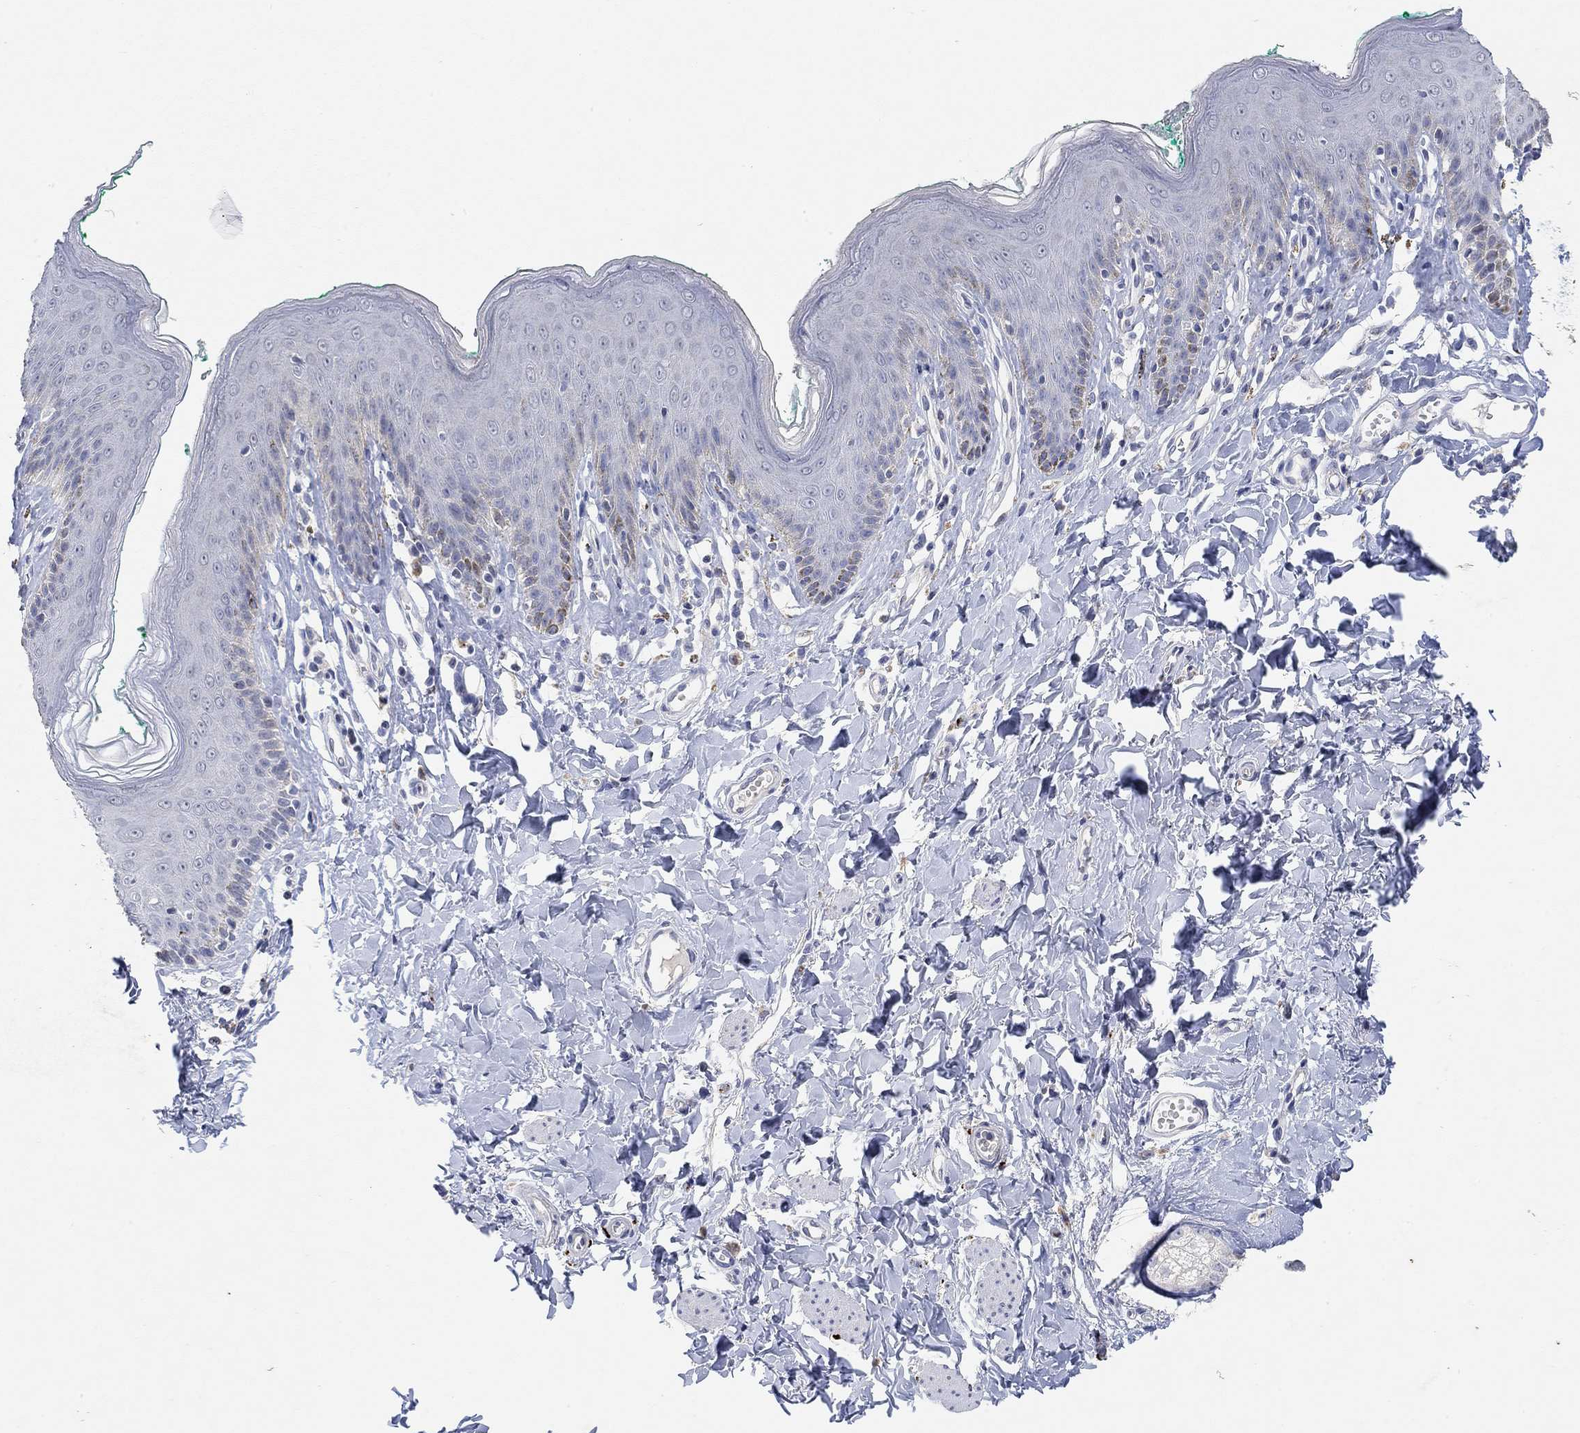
{"staining": {"intensity": "negative", "quantity": "none", "location": "none"}, "tissue": "skin", "cell_type": "Epidermal cells", "image_type": "normal", "snomed": [{"axis": "morphology", "description": "Normal tissue, NOS"}, {"axis": "topography", "description": "Vulva"}], "caption": "This is a micrograph of immunohistochemistry (IHC) staining of normal skin, which shows no staining in epidermal cells.", "gene": "VAT1L", "patient": {"sex": "female", "age": 66}}